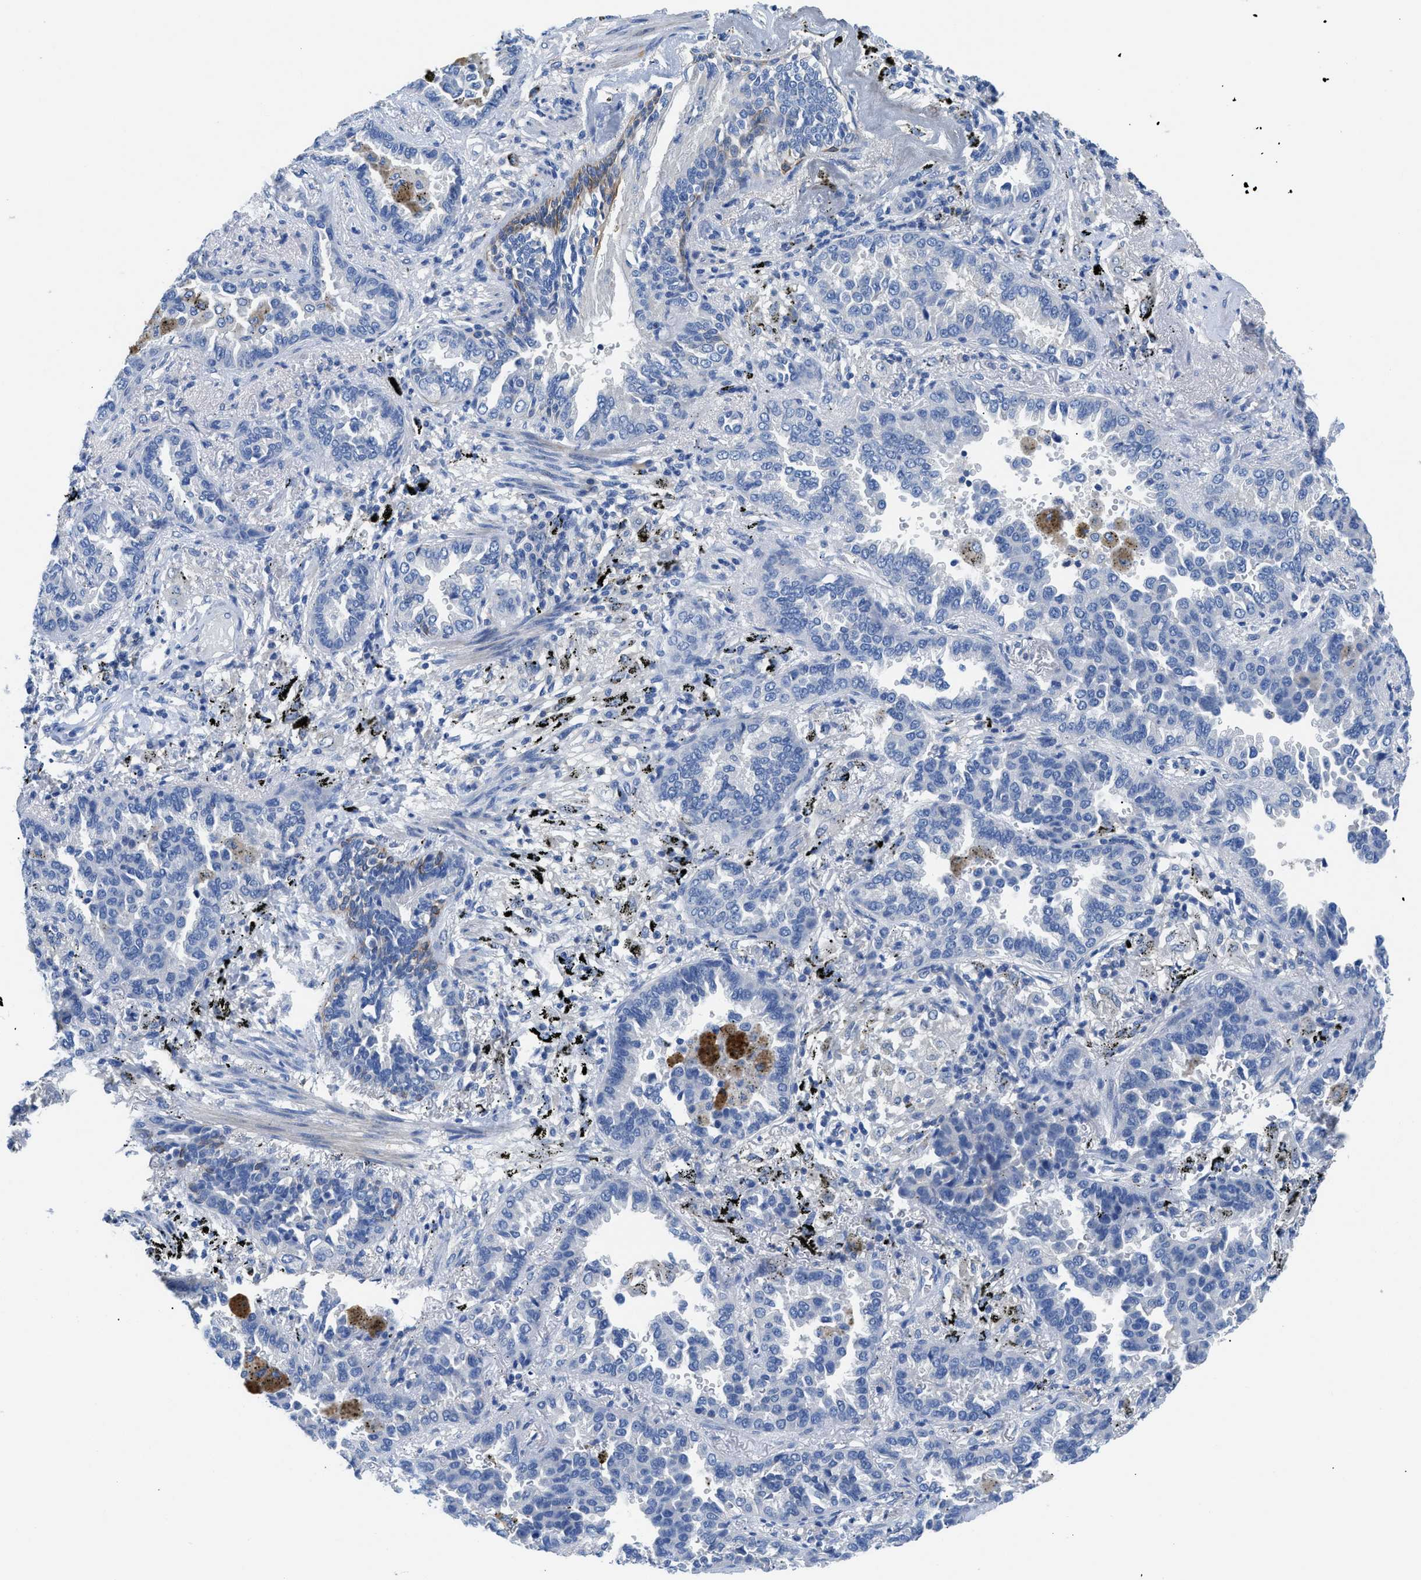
{"staining": {"intensity": "negative", "quantity": "none", "location": "none"}, "tissue": "lung cancer", "cell_type": "Tumor cells", "image_type": "cancer", "snomed": [{"axis": "morphology", "description": "Normal tissue, NOS"}, {"axis": "morphology", "description": "Adenocarcinoma, NOS"}, {"axis": "topography", "description": "Lung"}], "caption": "Micrograph shows no significant protein expression in tumor cells of lung adenocarcinoma. The staining is performed using DAB brown chromogen with nuclei counter-stained in using hematoxylin.", "gene": "SLC10A6", "patient": {"sex": "male", "age": 59}}